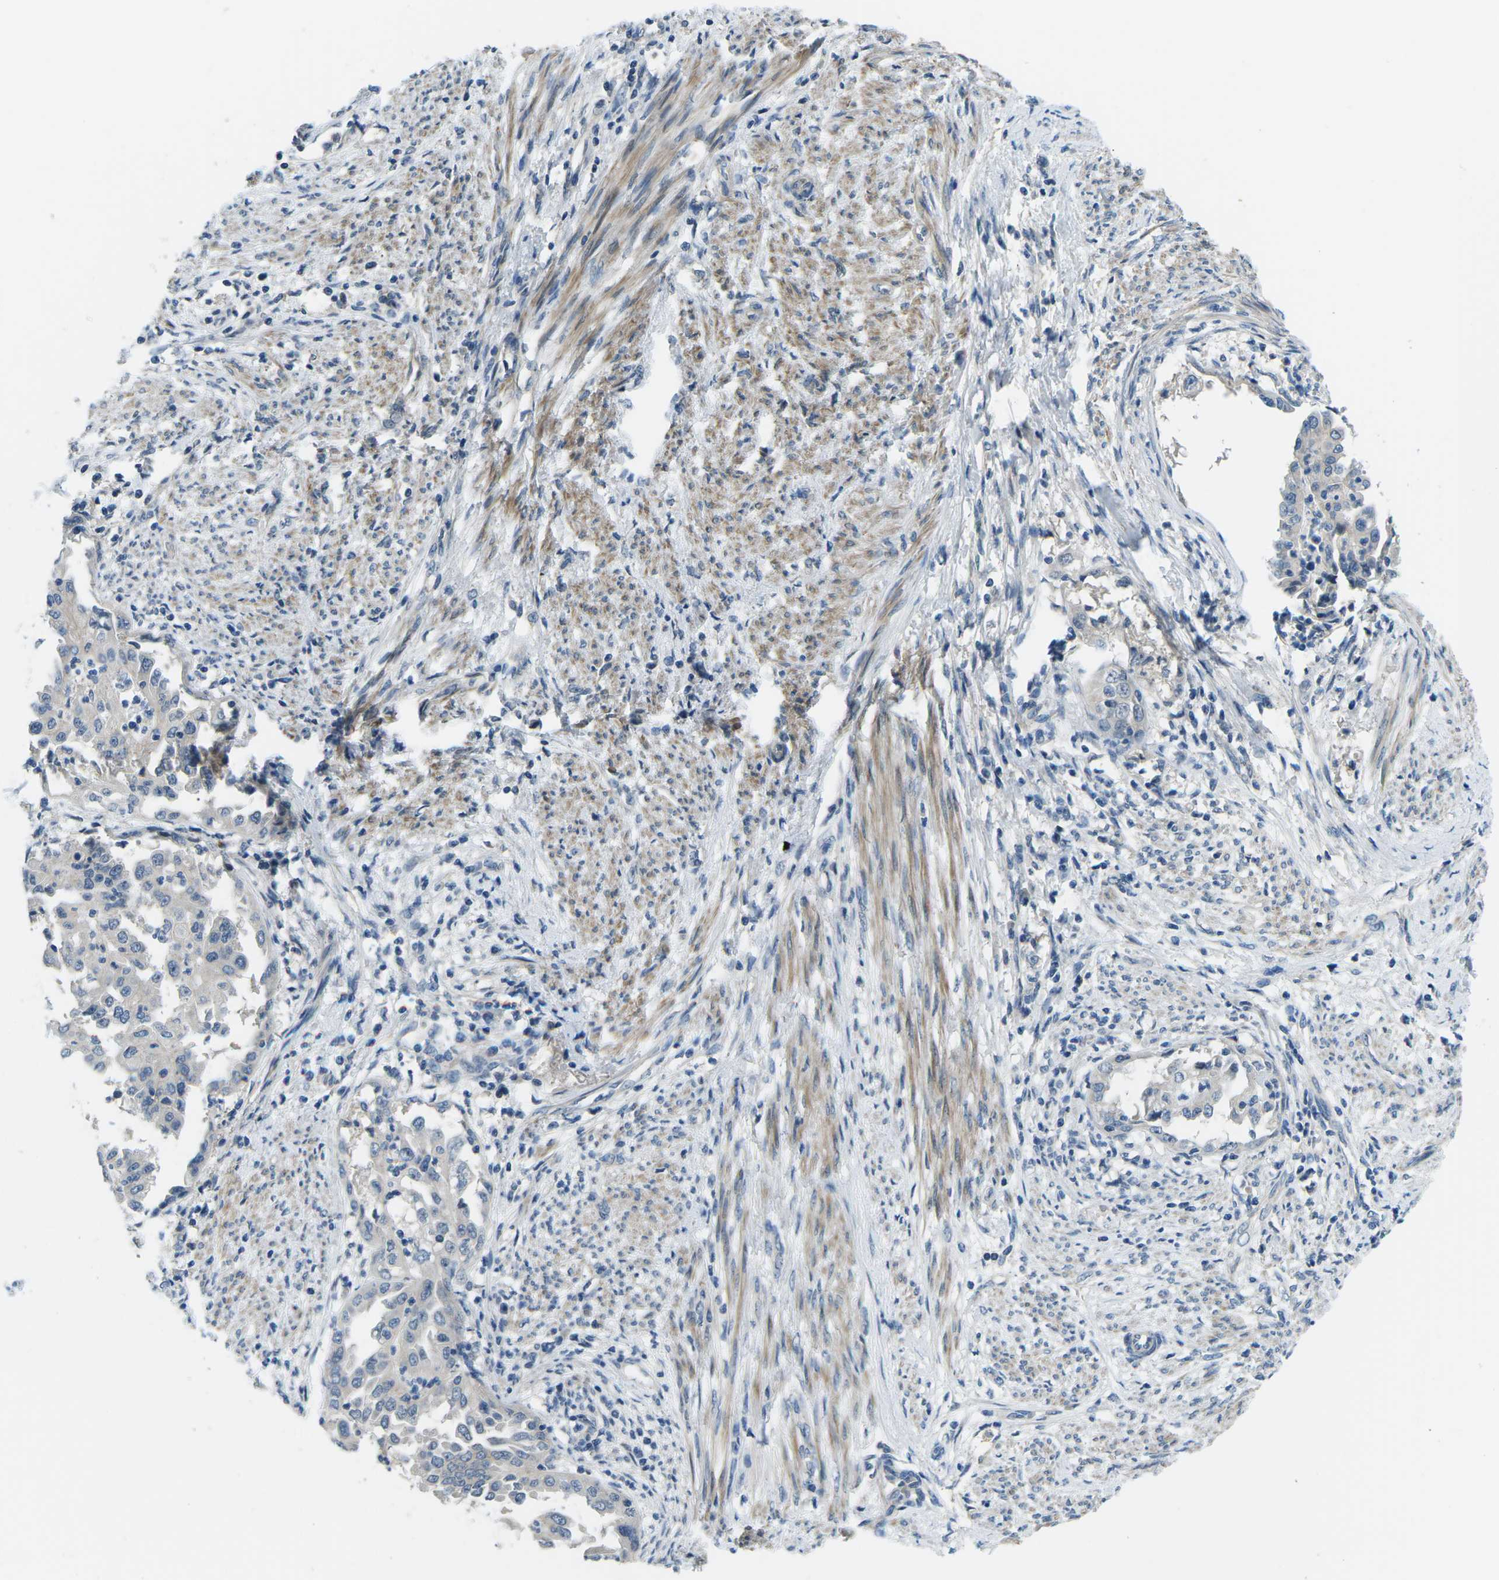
{"staining": {"intensity": "negative", "quantity": "none", "location": "none"}, "tissue": "endometrial cancer", "cell_type": "Tumor cells", "image_type": "cancer", "snomed": [{"axis": "morphology", "description": "Adenocarcinoma, NOS"}, {"axis": "topography", "description": "Endometrium"}], "caption": "This is an immunohistochemistry histopathology image of human adenocarcinoma (endometrial). There is no staining in tumor cells.", "gene": "CTNND1", "patient": {"sex": "female", "age": 85}}